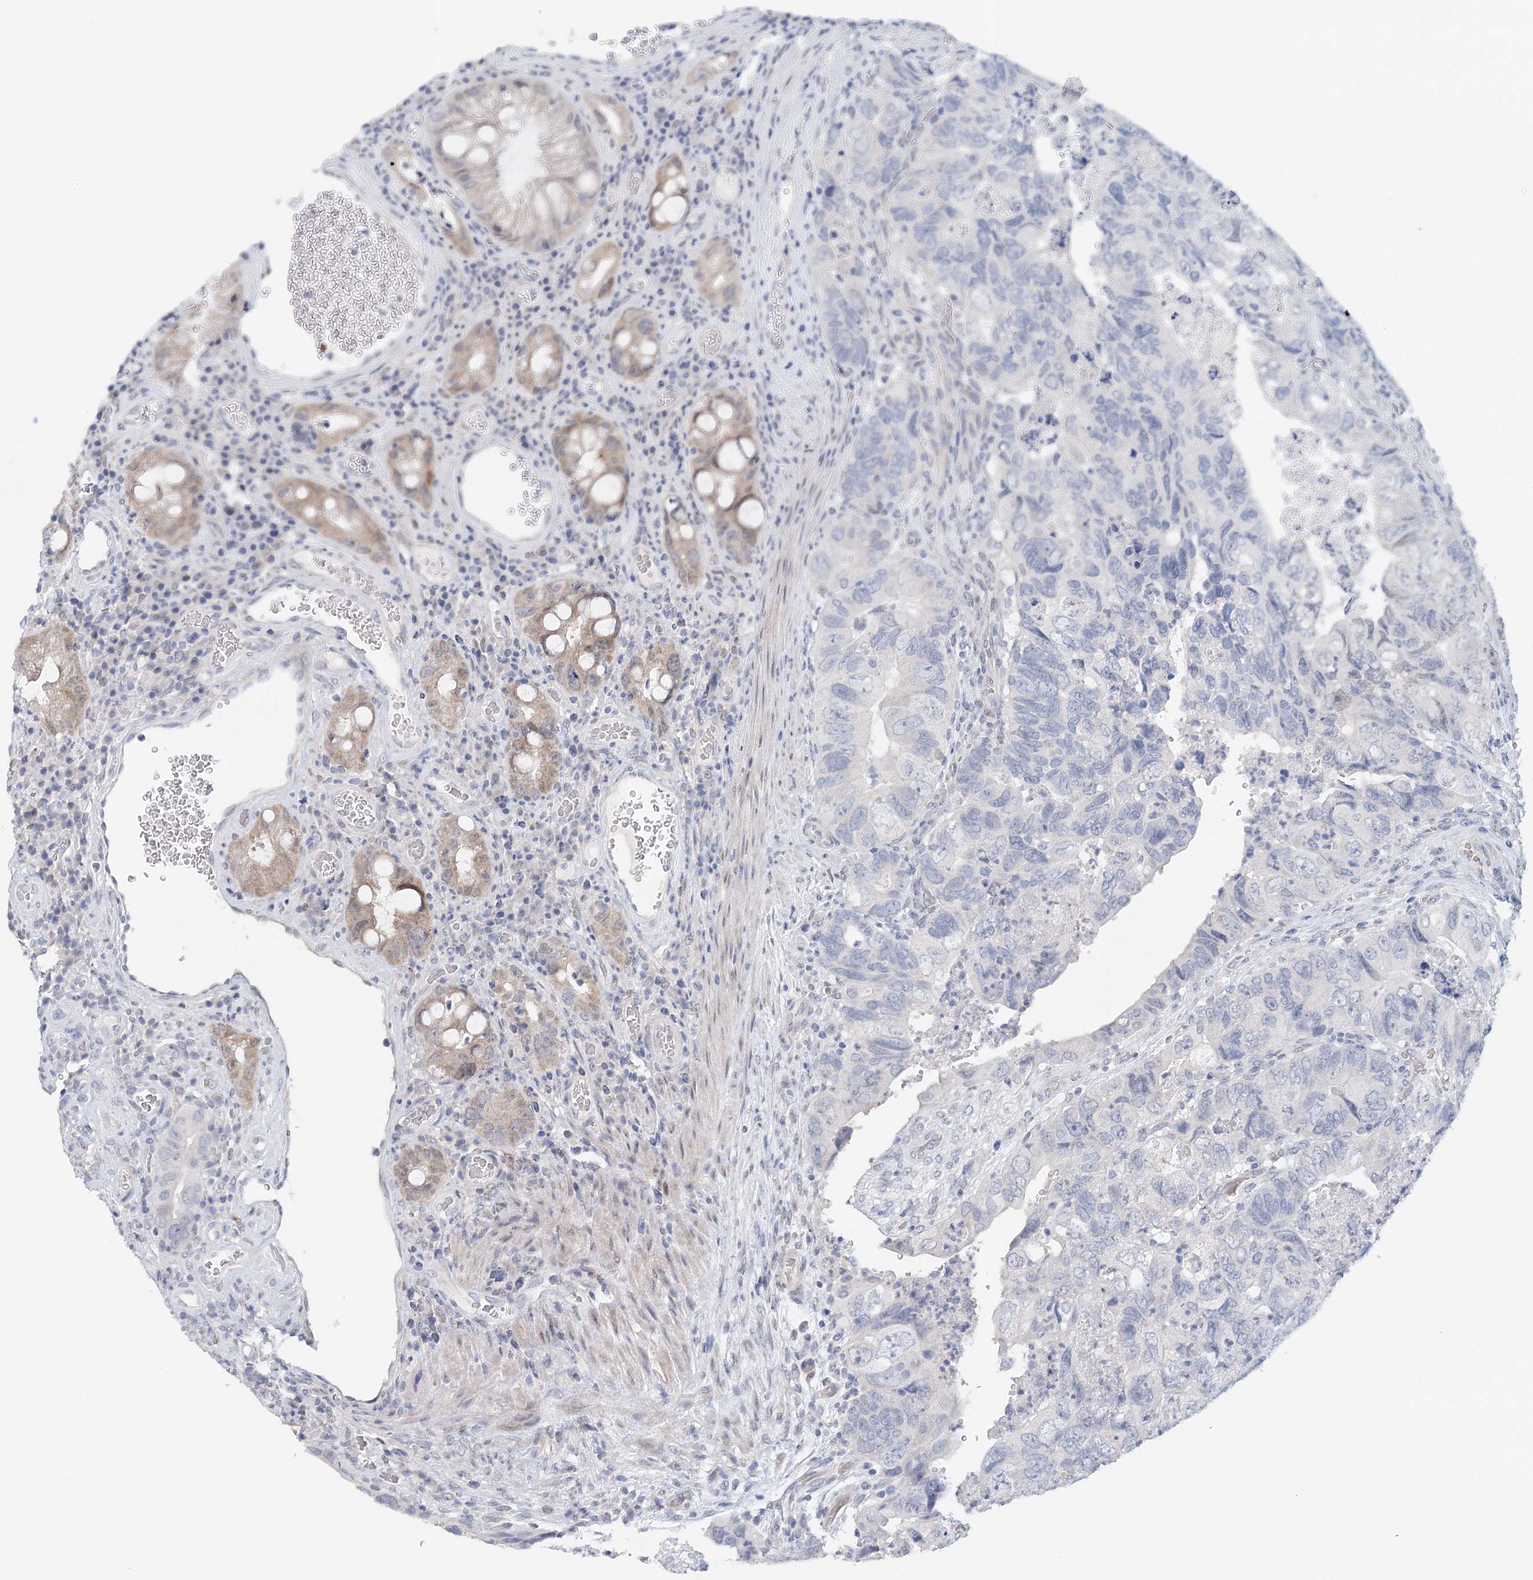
{"staining": {"intensity": "negative", "quantity": "none", "location": "none"}, "tissue": "colorectal cancer", "cell_type": "Tumor cells", "image_type": "cancer", "snomed": [{"axis": "morphology", "description": "Adenocarcinoma, NOS"}, {"axis": "topography", "description": "Rectum"}], "caption": "This is an immunohistochemistry micrograph of human colorectal adenocarcinoma. There is no positivity in tumor cells.", "gene": "HSPA4L", "patient": {"sex": "male", "age": 63}}